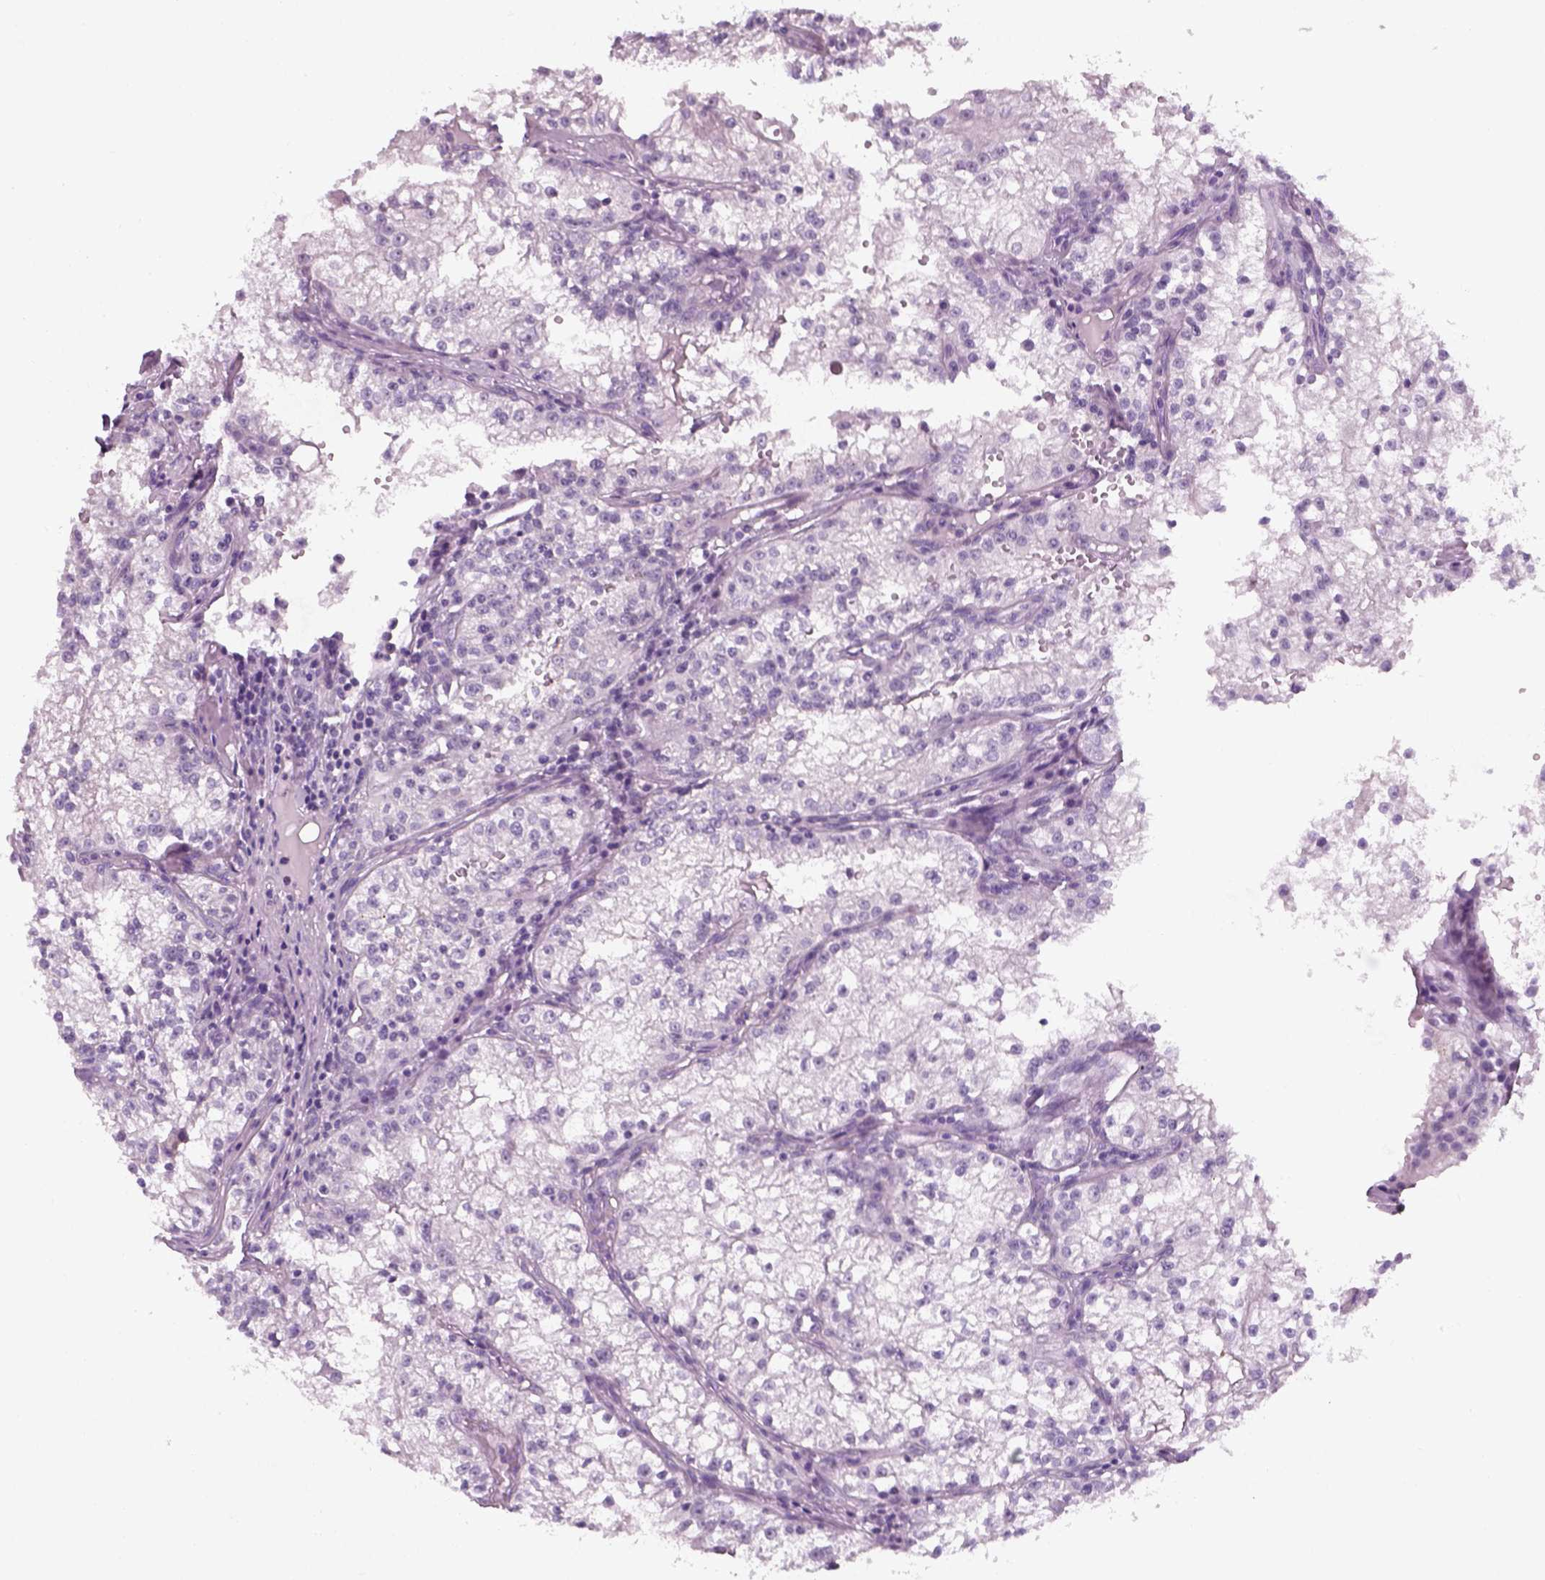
{"staining": {"intensity": "negative", "quantity": "none", "location": "none"}, "tissue": "renal cancer", "cell_type": "Tumor cells", "image_type": "cancer", "snomed": [{"axis": "morphology", "description": "Adenocarcinoma, NOS"}, {"axis": "topography", "description": "Kidney"}], "caption": "Immunohistochemistry (IHC) histopathology image of renal cancer stained for a protein (brown), which reveals no staining in tumor cells.", "gene": "ZNF865", "patient": {"sex": "male", "age": 36}}